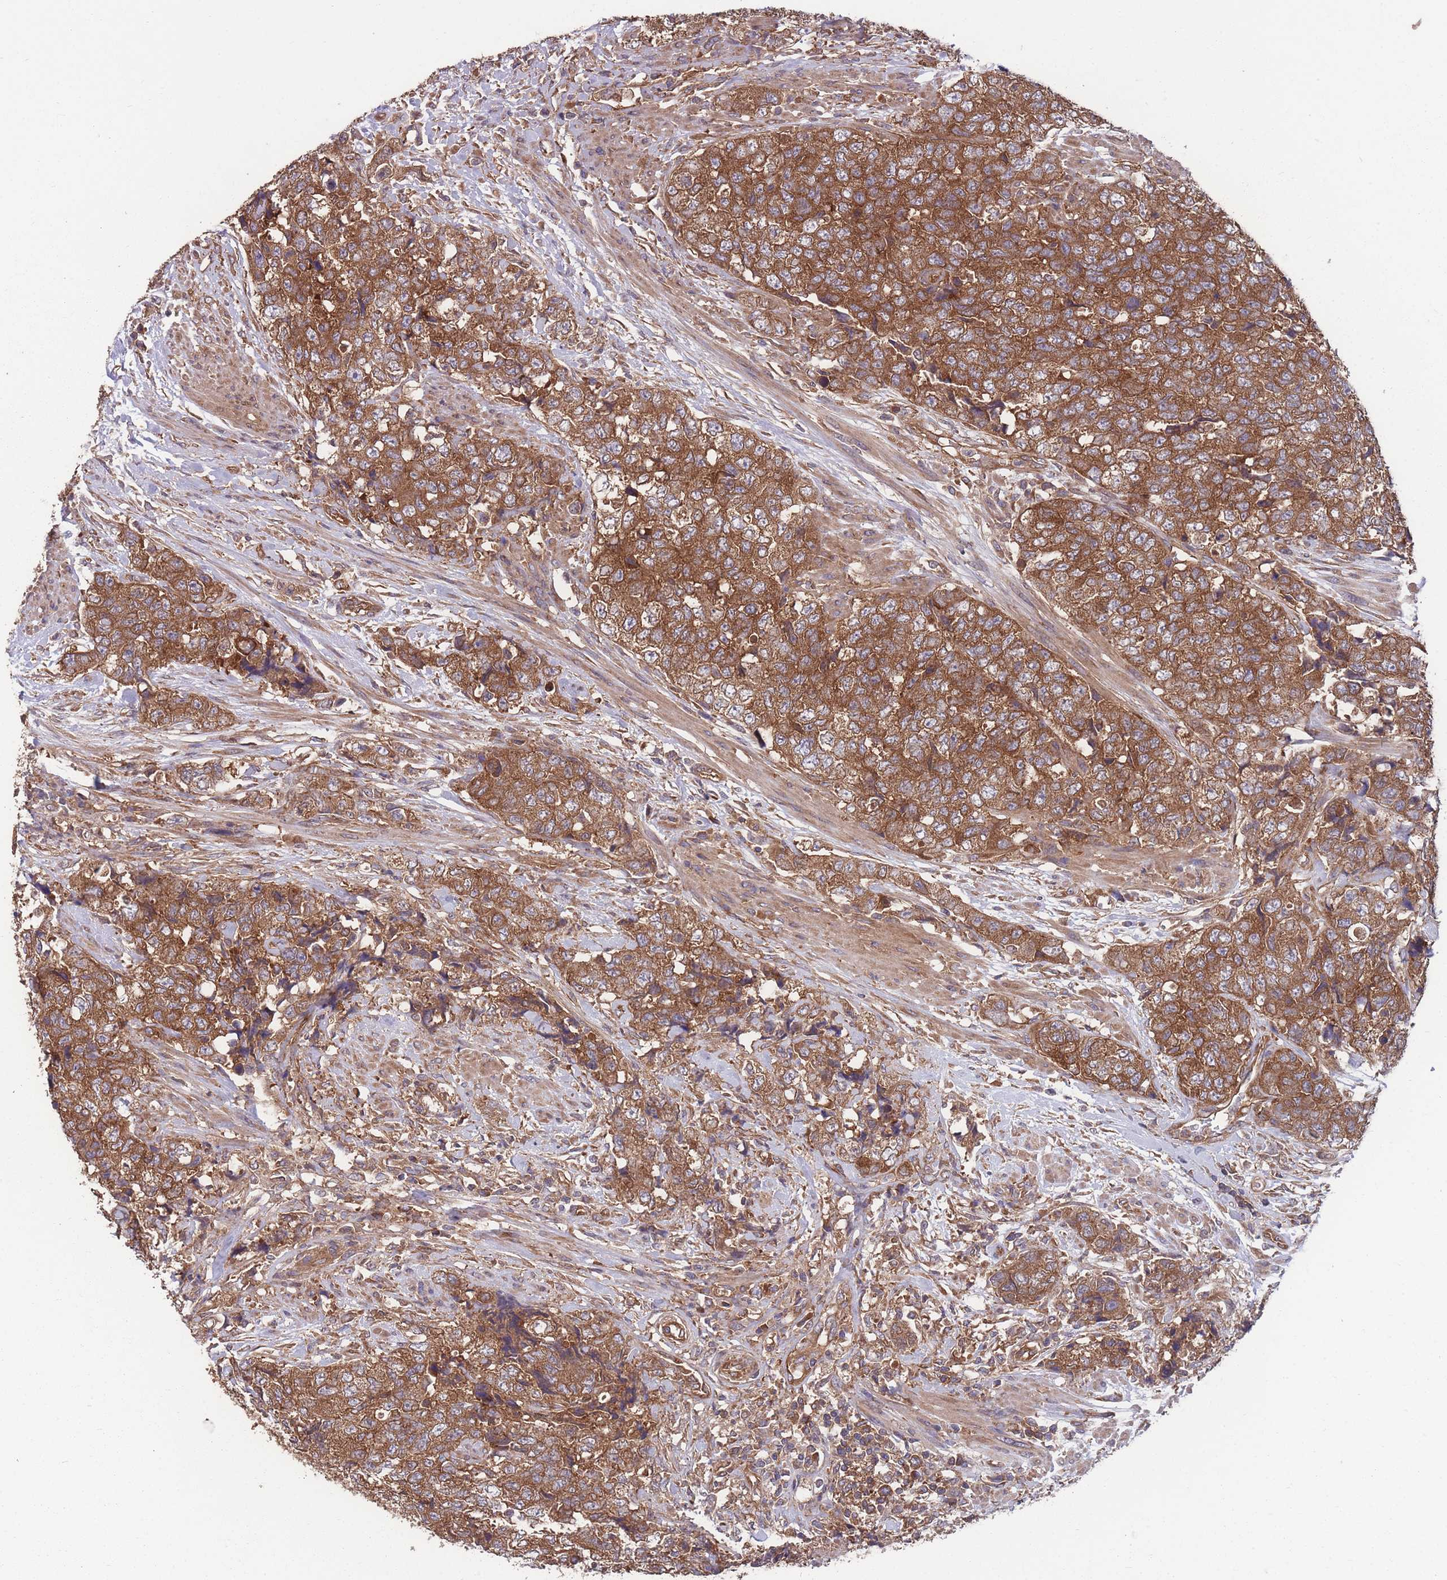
{"staining": {"intensity": "strong", "quantity": ">75%", "location": "cytoplasmic/membranous"}, "tissue": "urothelial cancer", "cell_type": "Tumor cells", "image_type": "cancer", "snomed": [{"axis": "morphology", "description": "Urothelial carcinoma, High grade"}, {"axis": "topography", "description": "Urinary bladder"}], "caption": "A micrograph showing strong cytoplasmic/membranous staining in about >75% of tumor cells in urothelial cancer, as visualized by brown immunohistochemical staining.", "gene": "ZPR1", "patient": {"sex": "female", "age": 78}}